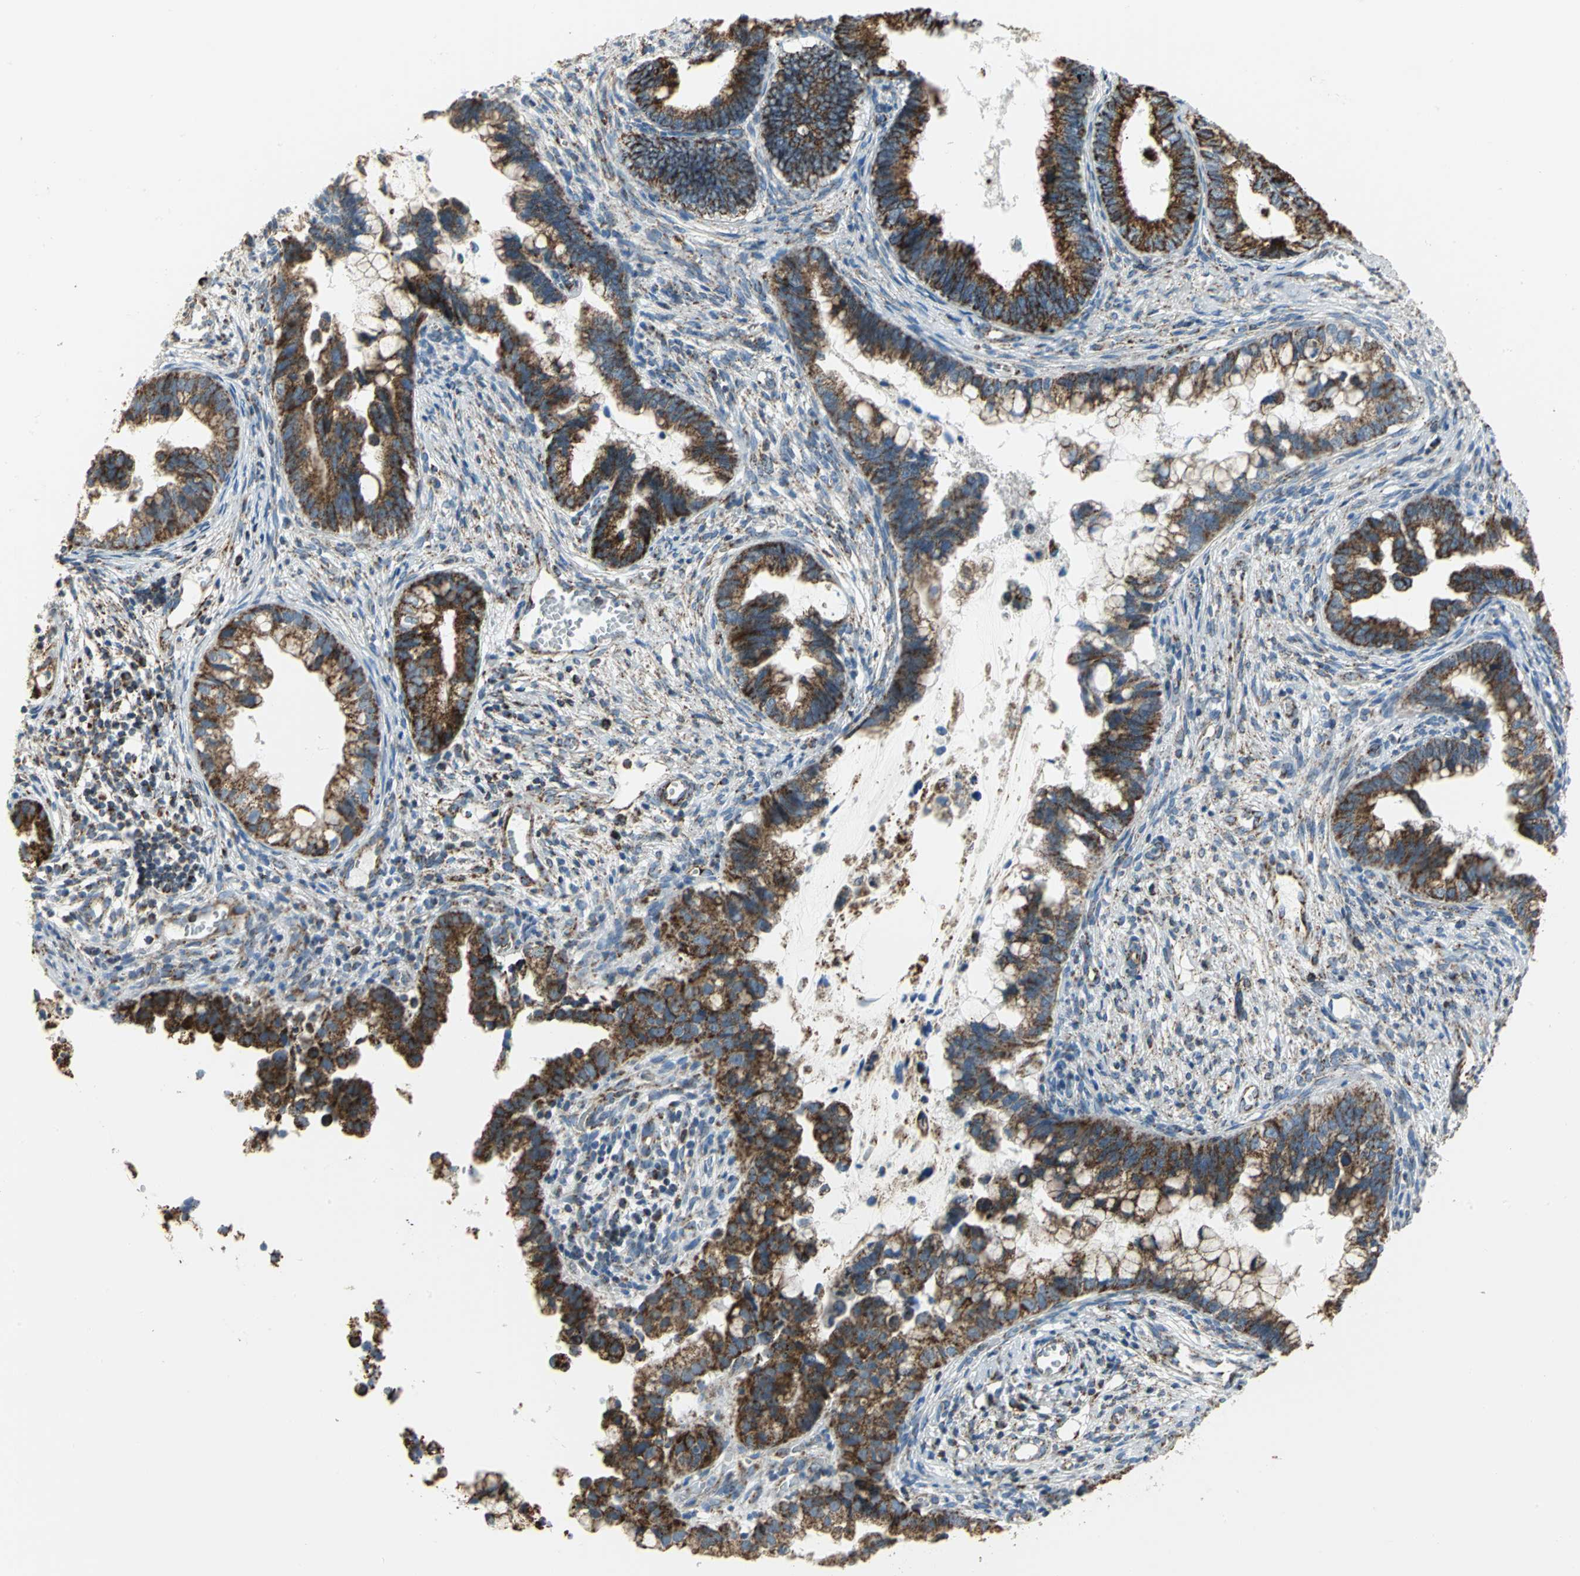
{"staining": {"intensity": "moderate", "quantity": ">75%", "location": "cytoplasmic/membranous"}, "tissue": "cervical cancer", "cell_type": "Tumor cells", "image_type": "cancer", "snomed": [{"axis": "morphology", "description": "Adenocarcinoma, NOS"}, {"axis": "topography", "description": "Cervix"}], "caption": "Adenocarcinoma (cervical) tissue reveals moderate cytoplasmic/membranous positivity in approximately >75% of tumor cells, visualized by immunohistochemistry. Using DAB (brown) and hematoxylin (blue) stains, captured at high magnification using brightfield microscopy.", "gene": "NTRK1", "patient": {"sex": "female", "age": 44}}